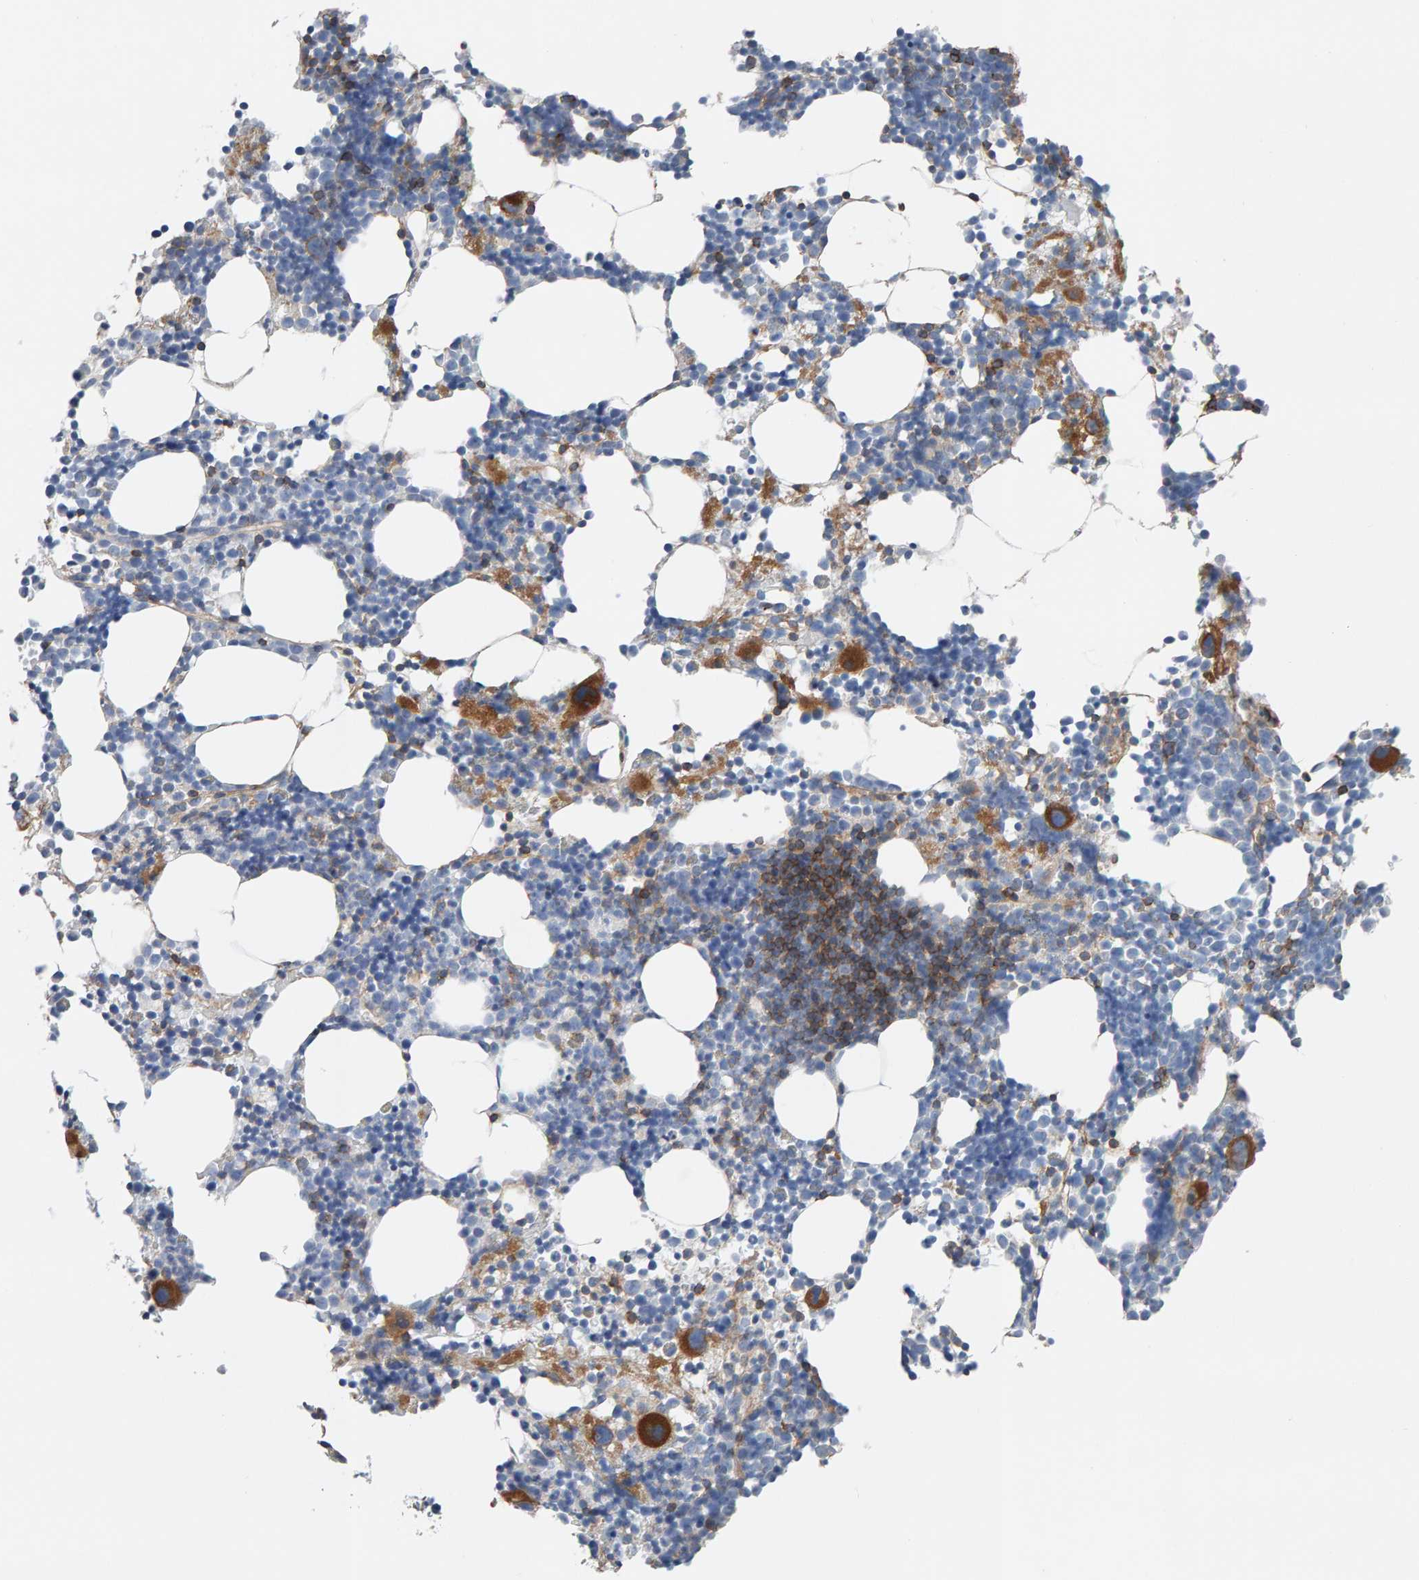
{"staining": {"intensity": "strong", "quantity": "<25%", "location": "cytoplasmic/membranous"}, "tissue": "bone marrow", "cell_type": "Hematopoietic cells", "image_type": "normal", "snomed": [{"axis": "morphology", "description": "Normal tissue, NOS"}, {"axis": "morphology", "description": "Inflammation, NOS"}, {"axis": "topography", "description": "Bone marrow"}], "caption": "This micrograph shows immunohistochemistry staining of benign human bone marrow, with medium strong cytoplasmic/membranous positivity in about <25% of hematopoietic cells.", "gene": "FYN", "patient": {"sex": "male", "age": 31}}